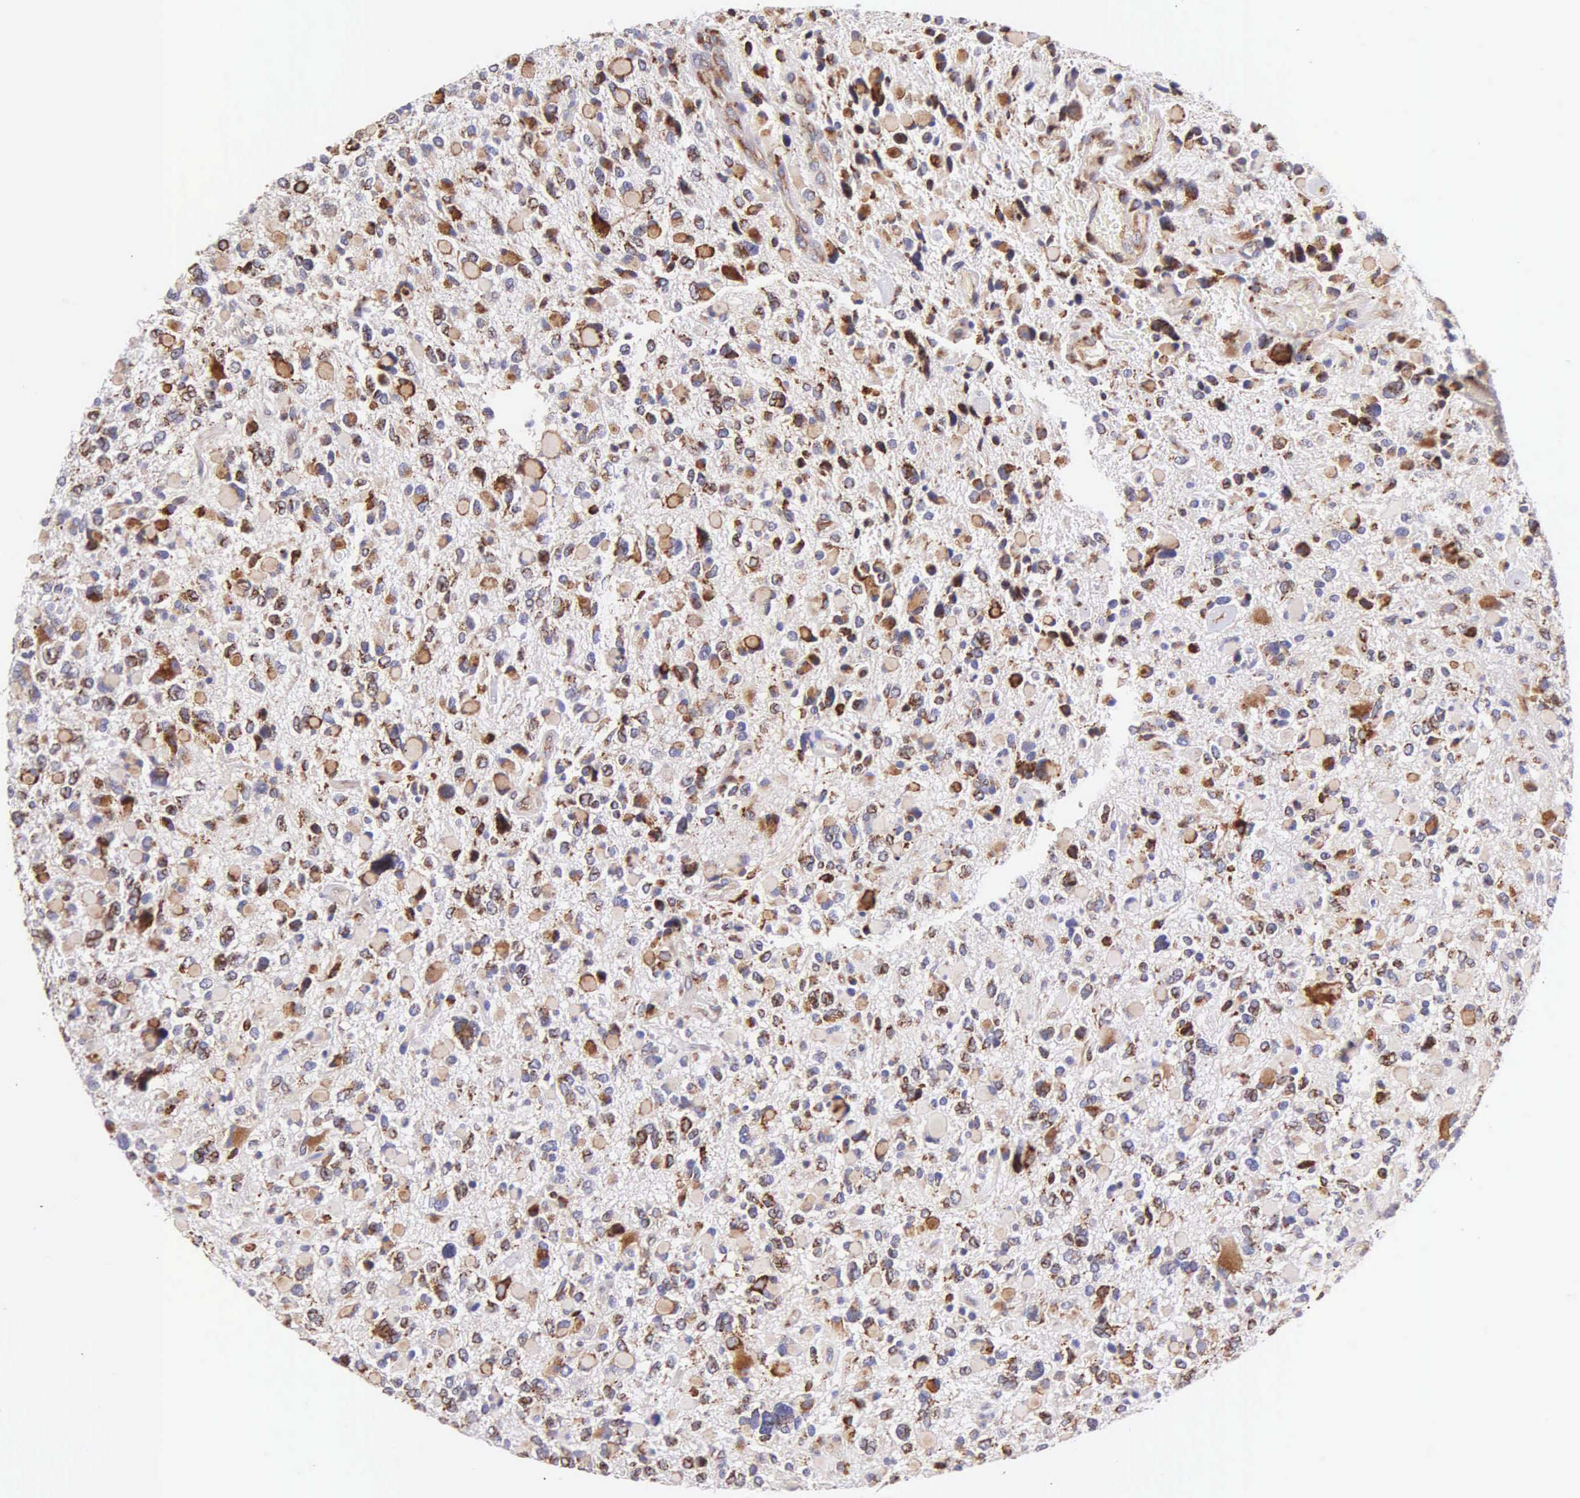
{"staining": {"intensity": "strong", "quantity": "25%-75%", "location": "cytoplasmic/membranous"}, "tissue": "glioma", "cell_type": "Tumor cells", "image_type": "cancer", "snomed": [{"axis": "morphology", "description": "Glioma, malignant, High grade"}, {"axis": "topography", "description": "Brain"}], "caption": "Human glioma stained for a protein (brown) shows strong cytoplasmic/membranous positive positivity in about 25%-75% of tumor cells.", "gene": "CKAP4", "patient": {"sex": "female", "age": 37}}